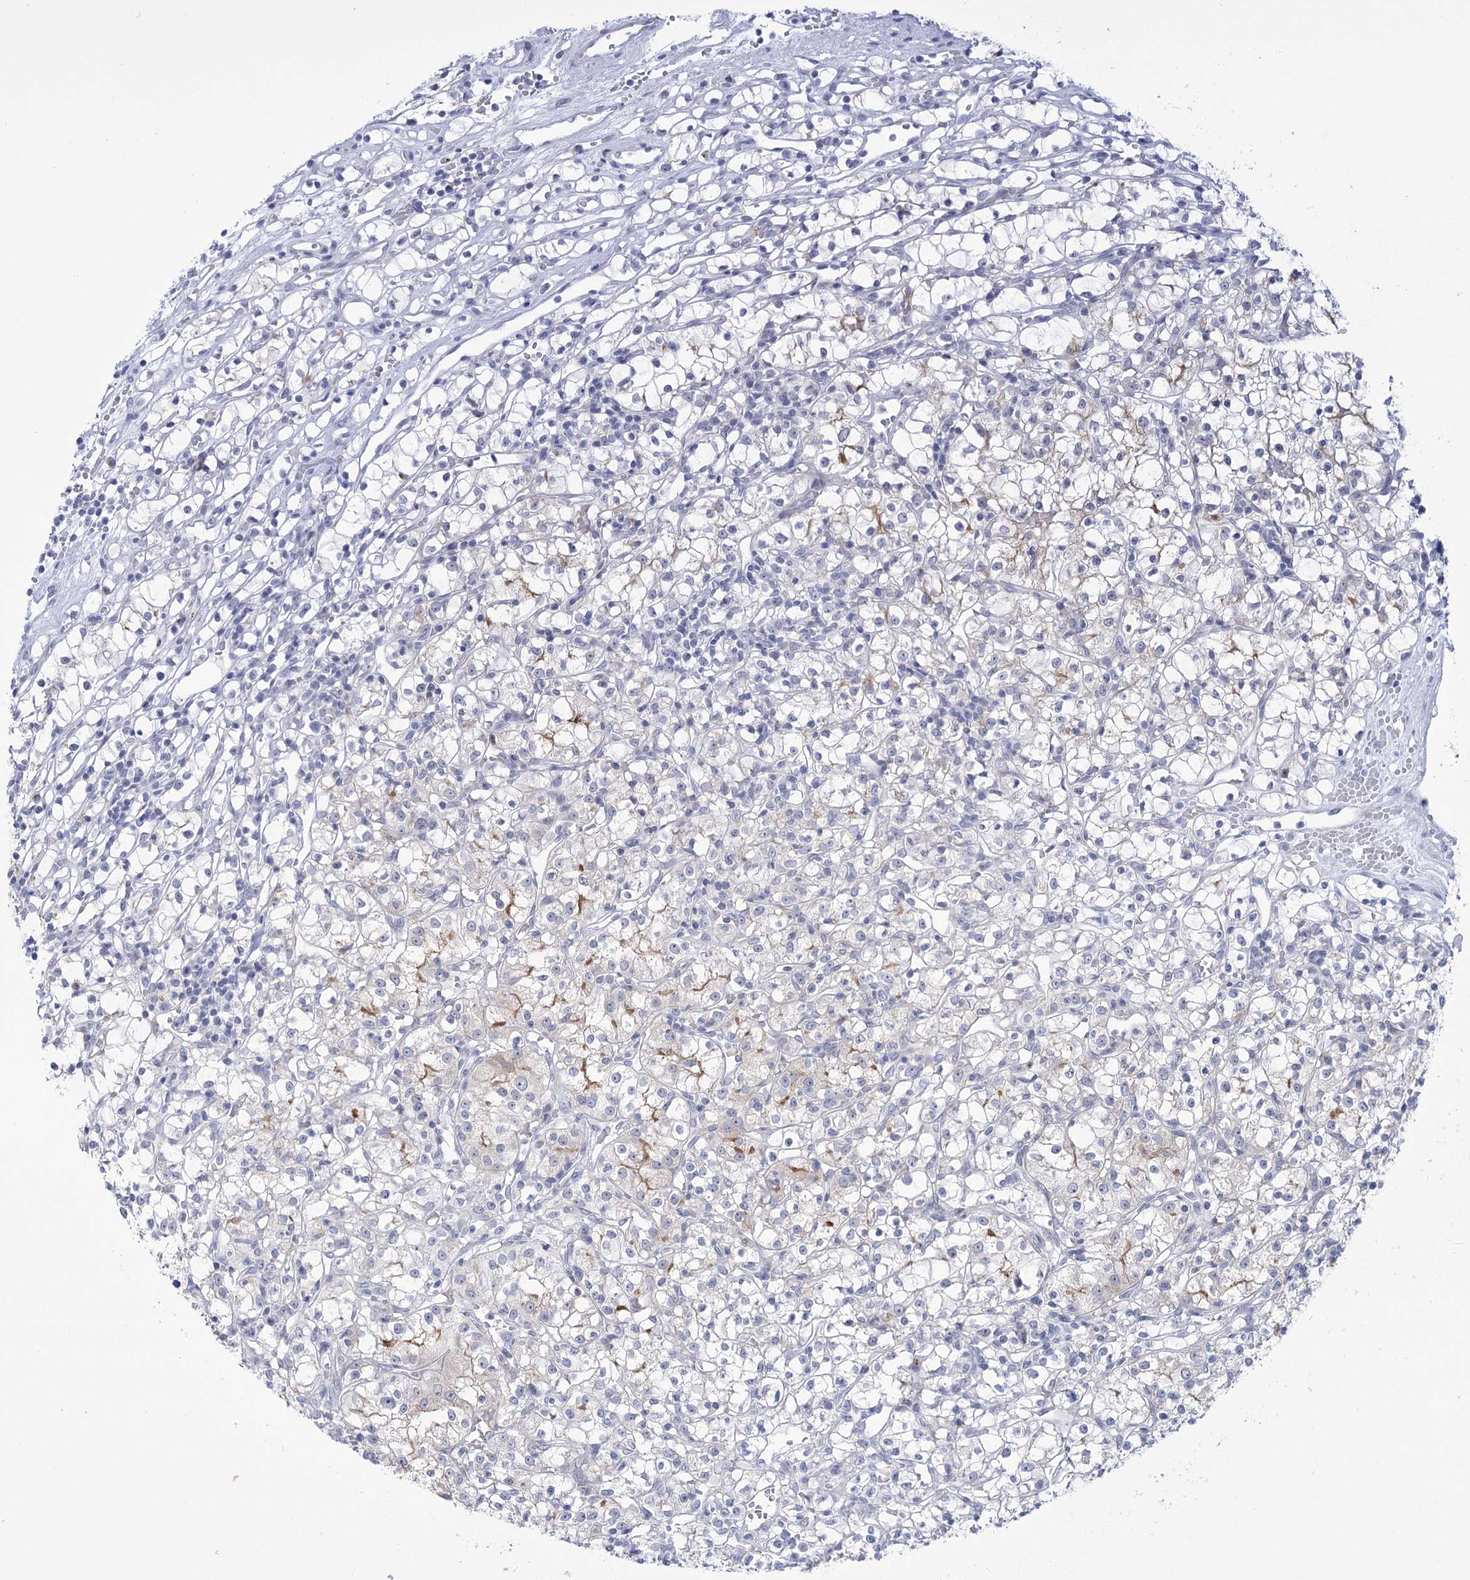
{"staining": {"intensity": "negative", "quantity": "none", "location": "none"}, "tissue": "renal cancer", "cell_type": "Tumor cells", "image_type": "cancer", "snomed": [{"axis": "morphology", "description": "Adenocarcinoma, NOS"}, {"axis": "topography", "description": "Kidney"}], "caption": "Tumor cells show no significant protein expression in renal cancer. (Immunohistochemistry (ihc), brightfield microscopy, high magnification).", "gene": "BEND7", "patient": {"sex": "female", "age": 59}}